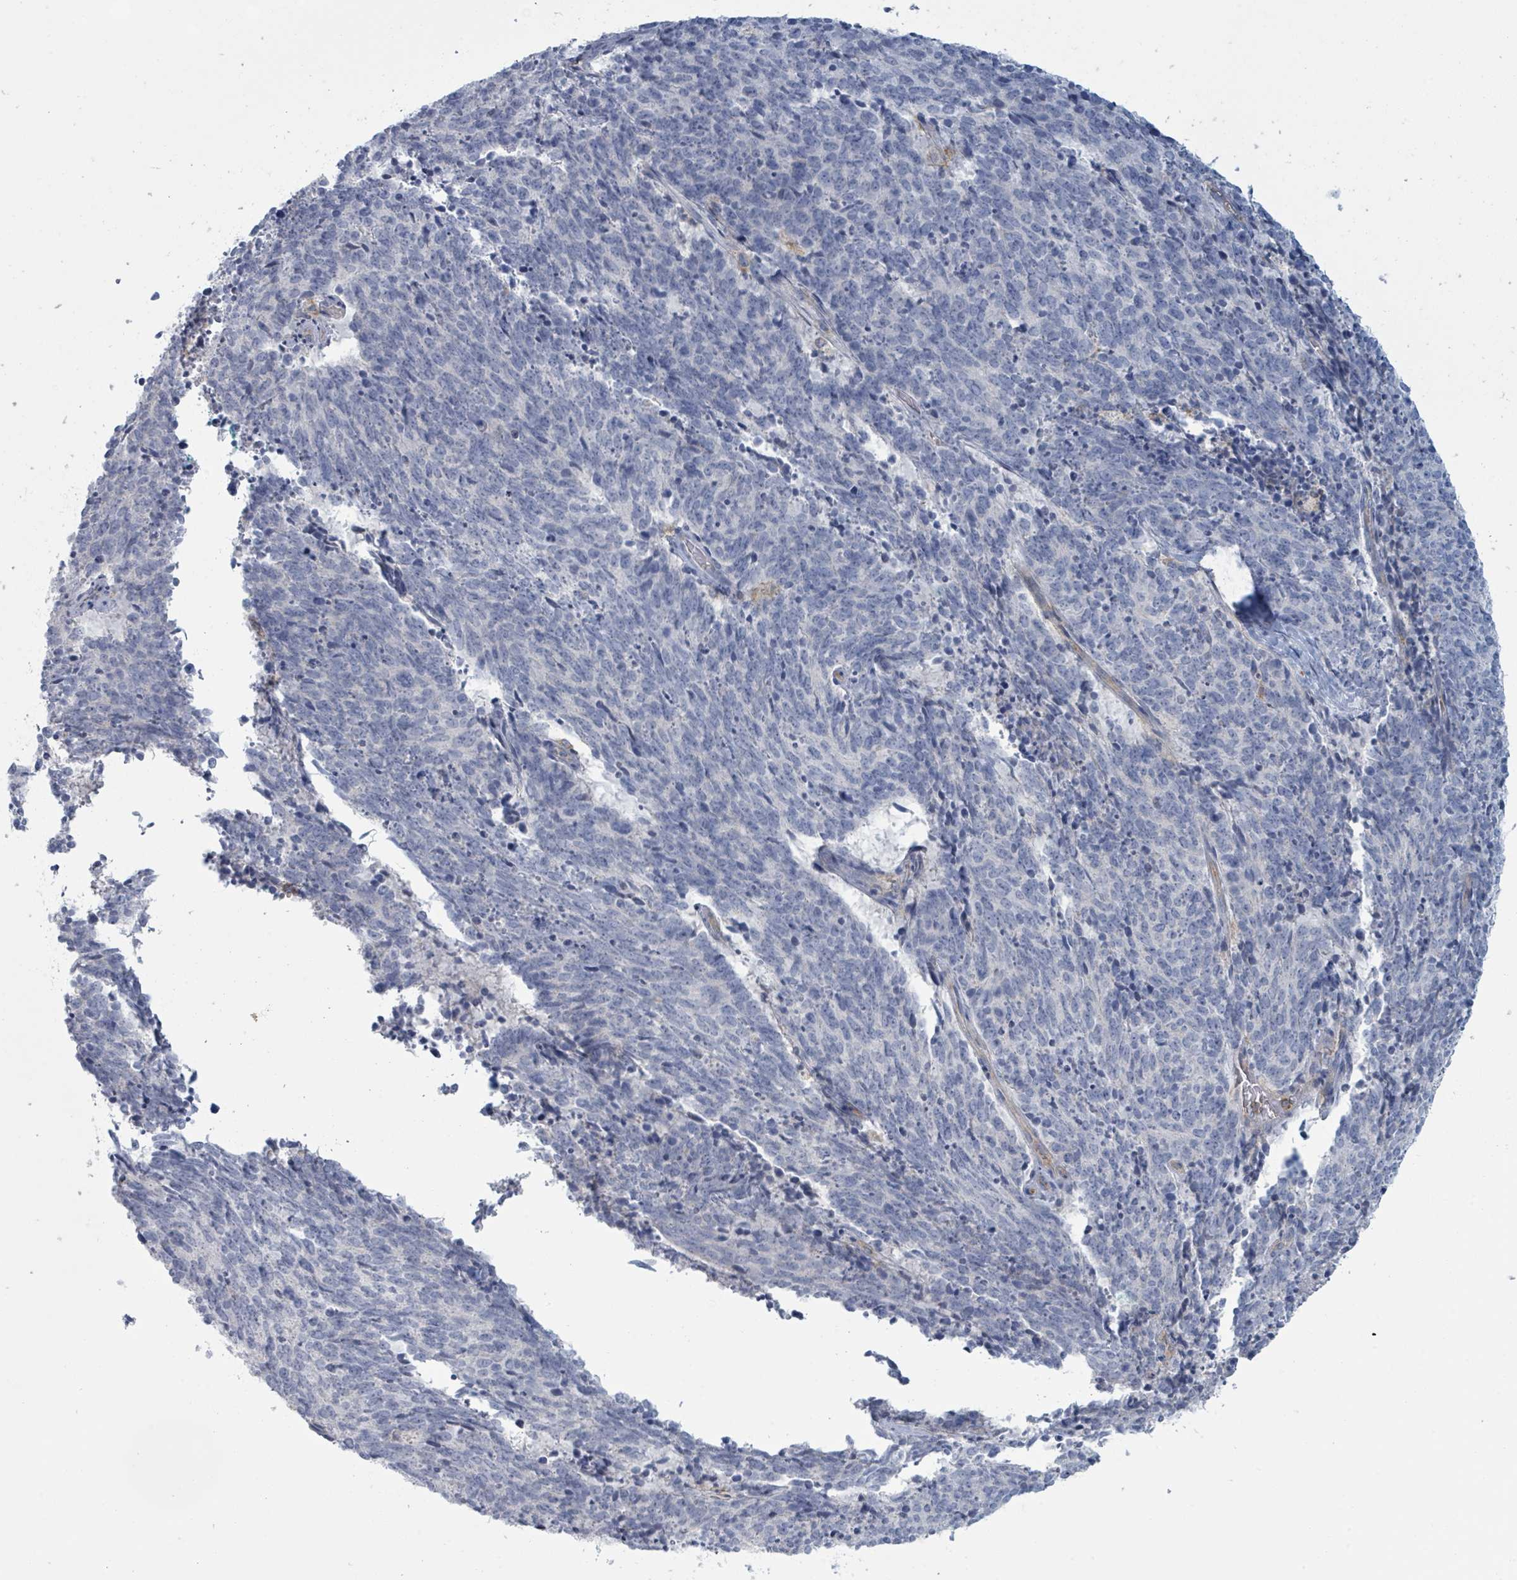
{"staining": {"intensity": "negative", "quantity": "none", "location": "none"}, "tissue": "cervical cancer", "cell_type": "Tumor cells", "image_type": "cancer", "snomed": [{"axis": "morphology", "description": "Squamous cell carcinoma, NOS"}, {"axis": "topography", "description": "Cervix"}], "caption": "Squamous cell carcinoma (cervical) stained for a protein using immunohistochemistry (IHC) shows no staining tumor cells.", "gene": "TNFRSF14", "patient": {"sex": "female", "age": 29}}